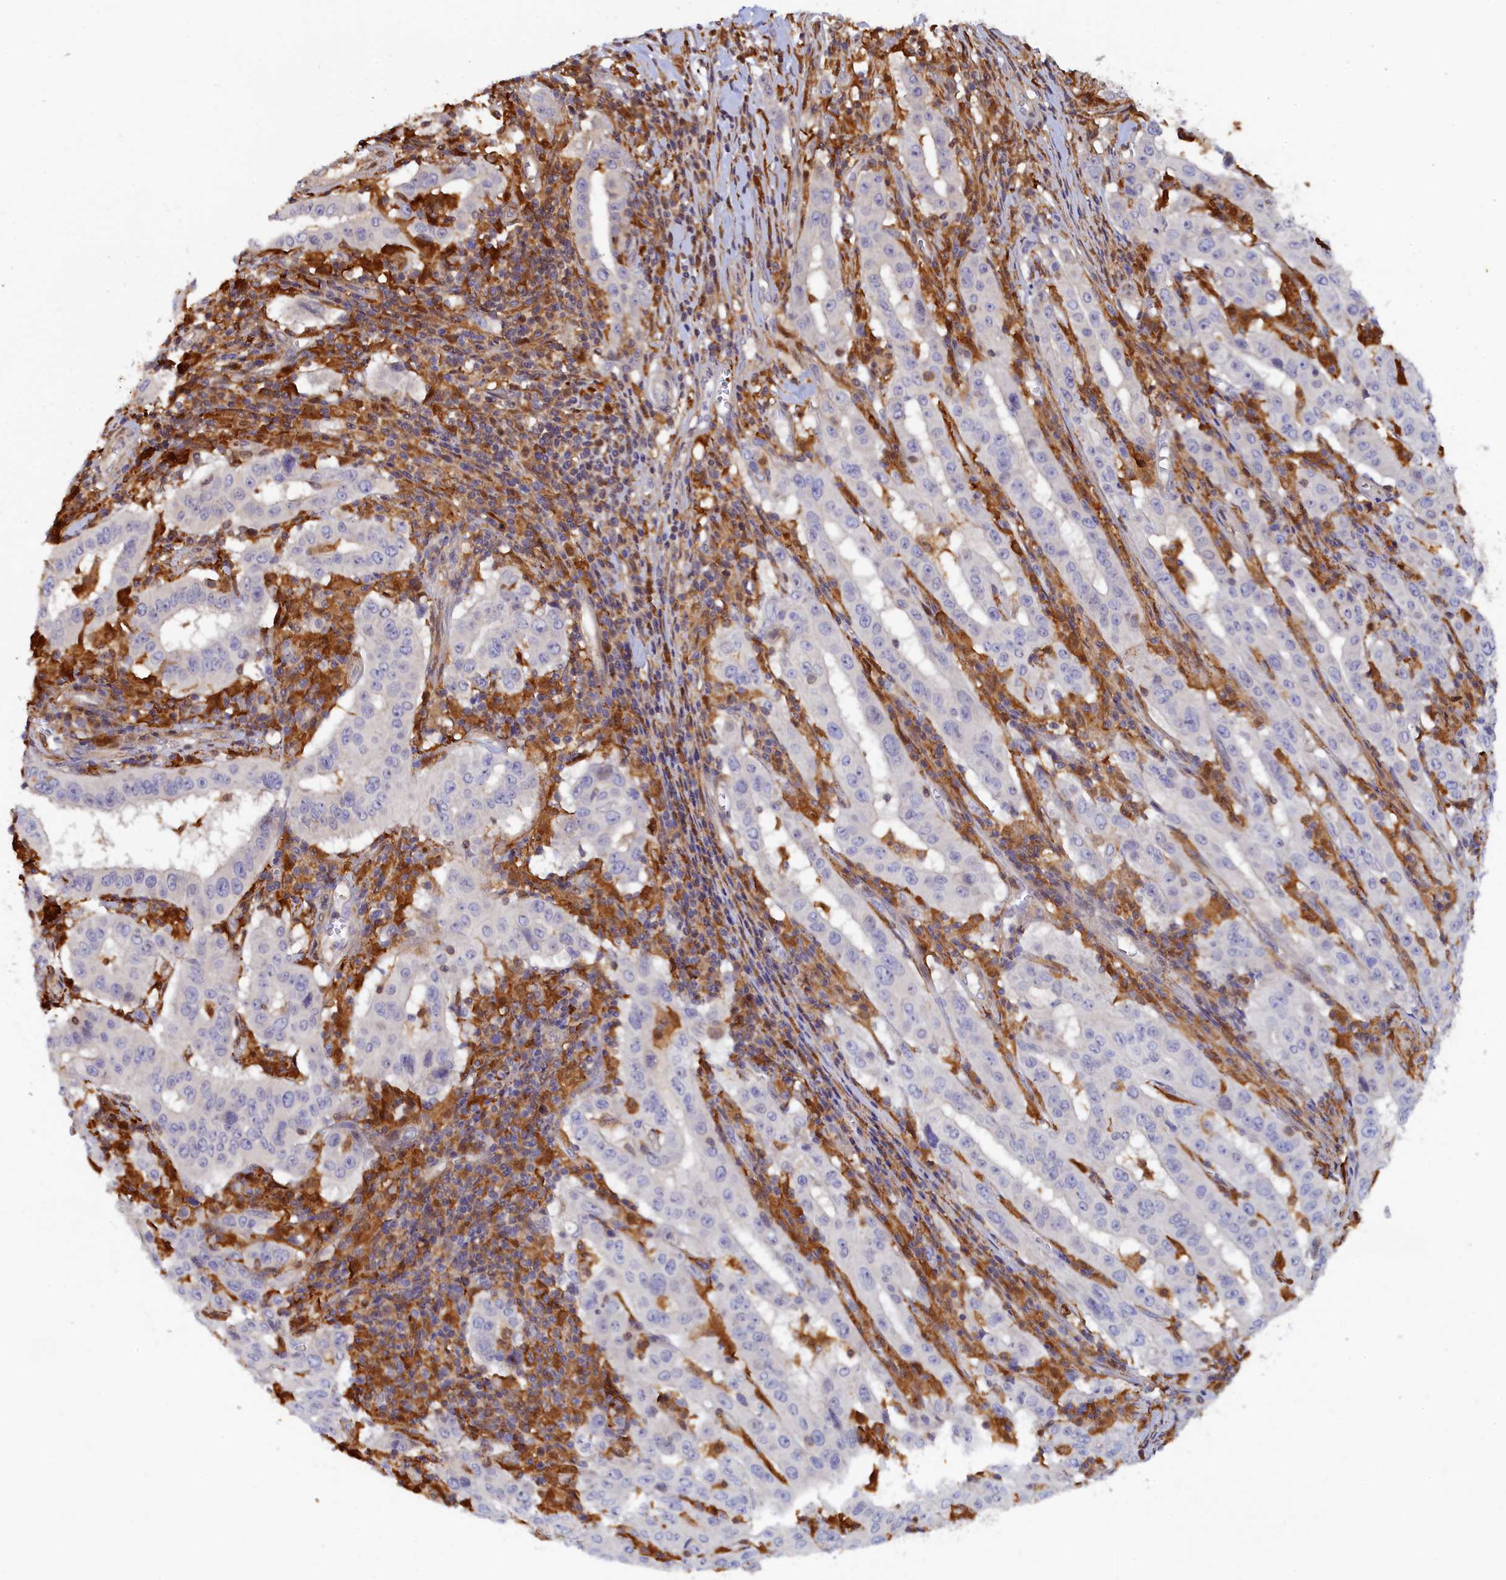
{"staining": {"intensity": "negative", "quantity": "none", "location": "none"}, "tissue": "pancreatic cancer", "cell_type": "Tumor cells", "image_type": "cancer", "snomed": [{"axis": "morphology", "description": "Adenocarcinoma, NOS"}, {"axis": "topography", "description": "Pancreas"}], "caption": "Tumor cells are negative for protein expression in human pancreatic cancer (adenocarcinoma).", "gene": "SPATA5L1", "patient": {"sex": "male", "age": 63}}